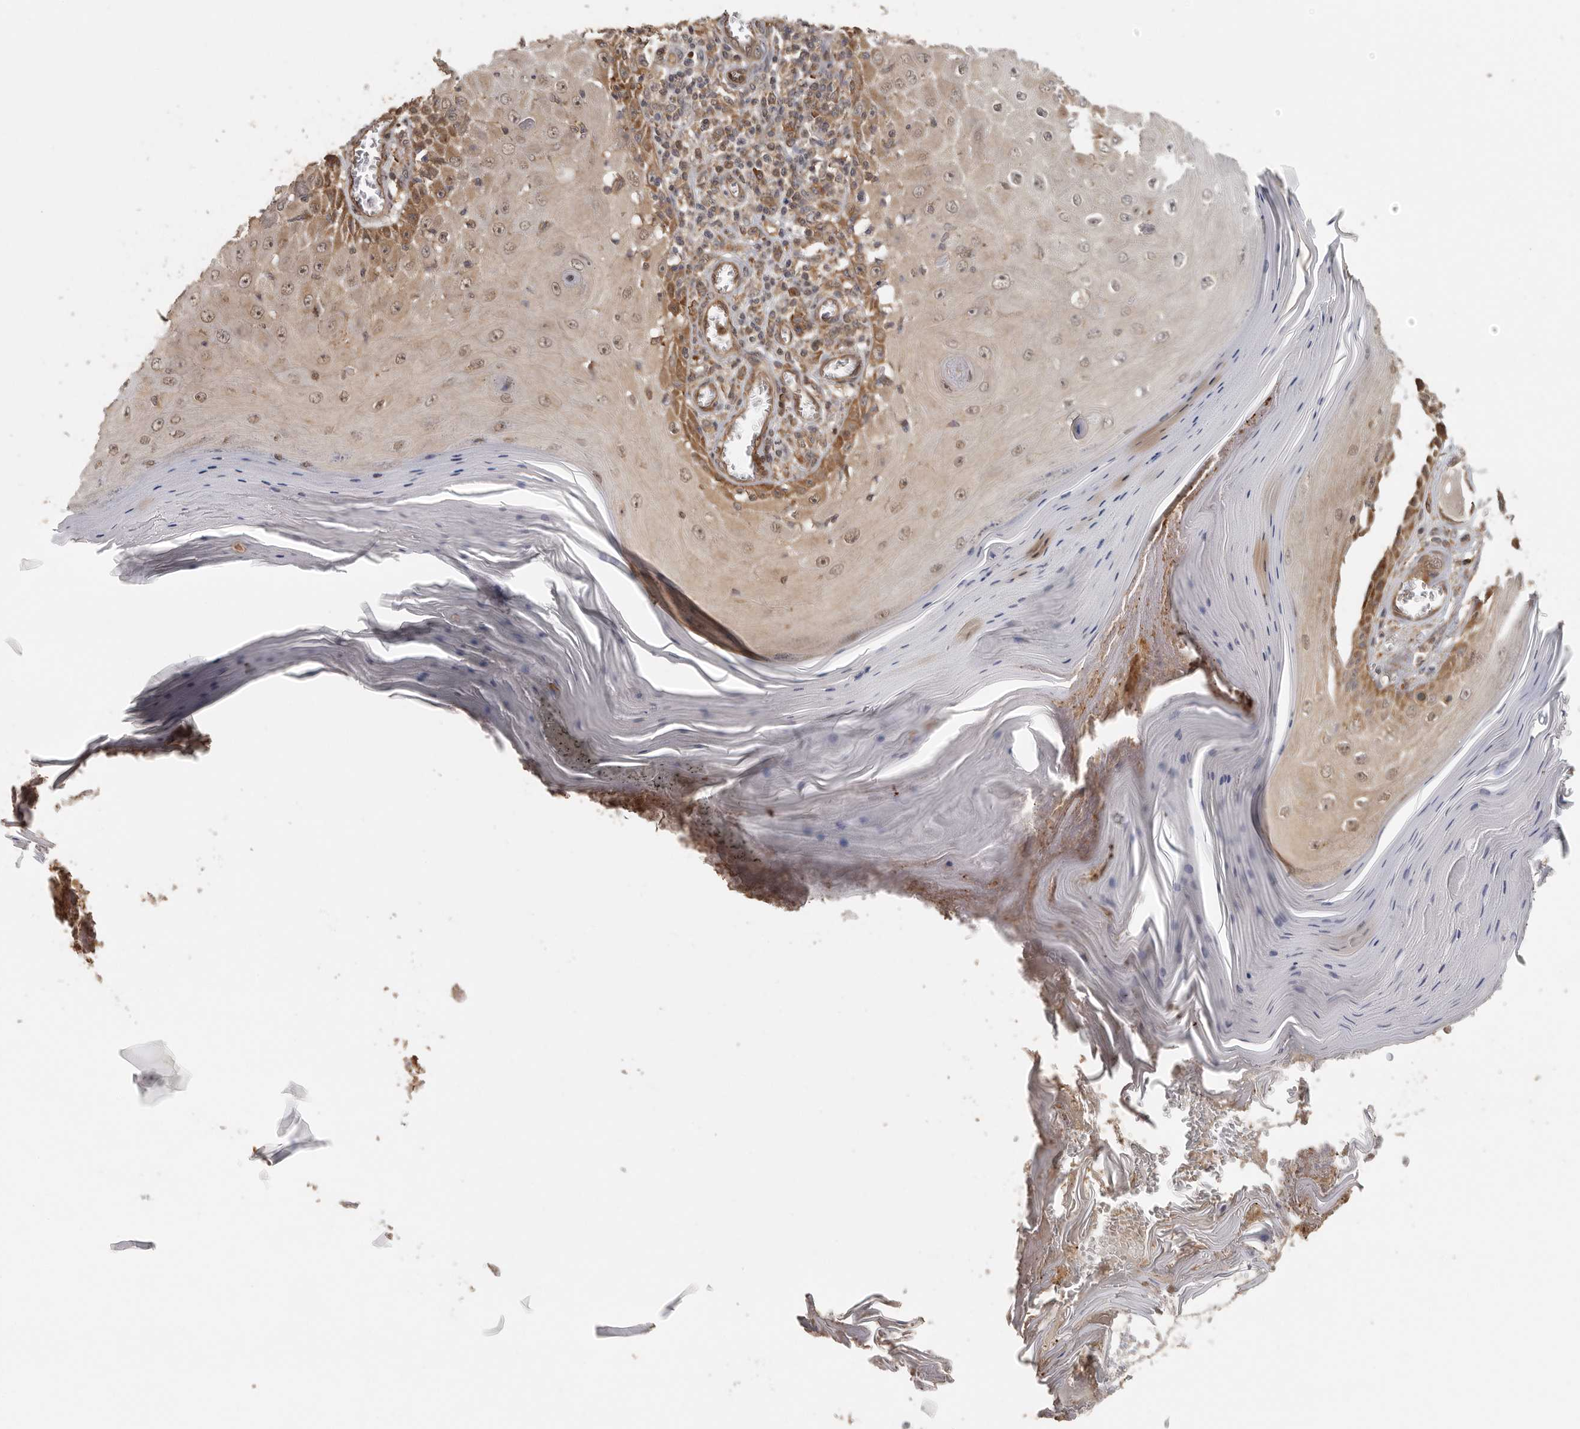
{"staining": {"intensity": "moderate", "quantity": "25%-75%", "location": "cytoplasmic/membranous,nuclear"}, "tissue": "skin cancer", "cell_type": "Tumor cells", "image_type": "cancer", "snomed": [{"axis": "morphology", "description": "Squamous cell carcinoma, NOS"}, {"axis": "topography", "description": "Skin"}], "caption": "Skin cancer tissue shows moderate cytoplasmic/membranous and nuclear staining in about 25%-75% of tumor cells, visualized by immunohistochemistry.", "gene": "CCT8", "patient": {"sex": "female", "age": 73}}